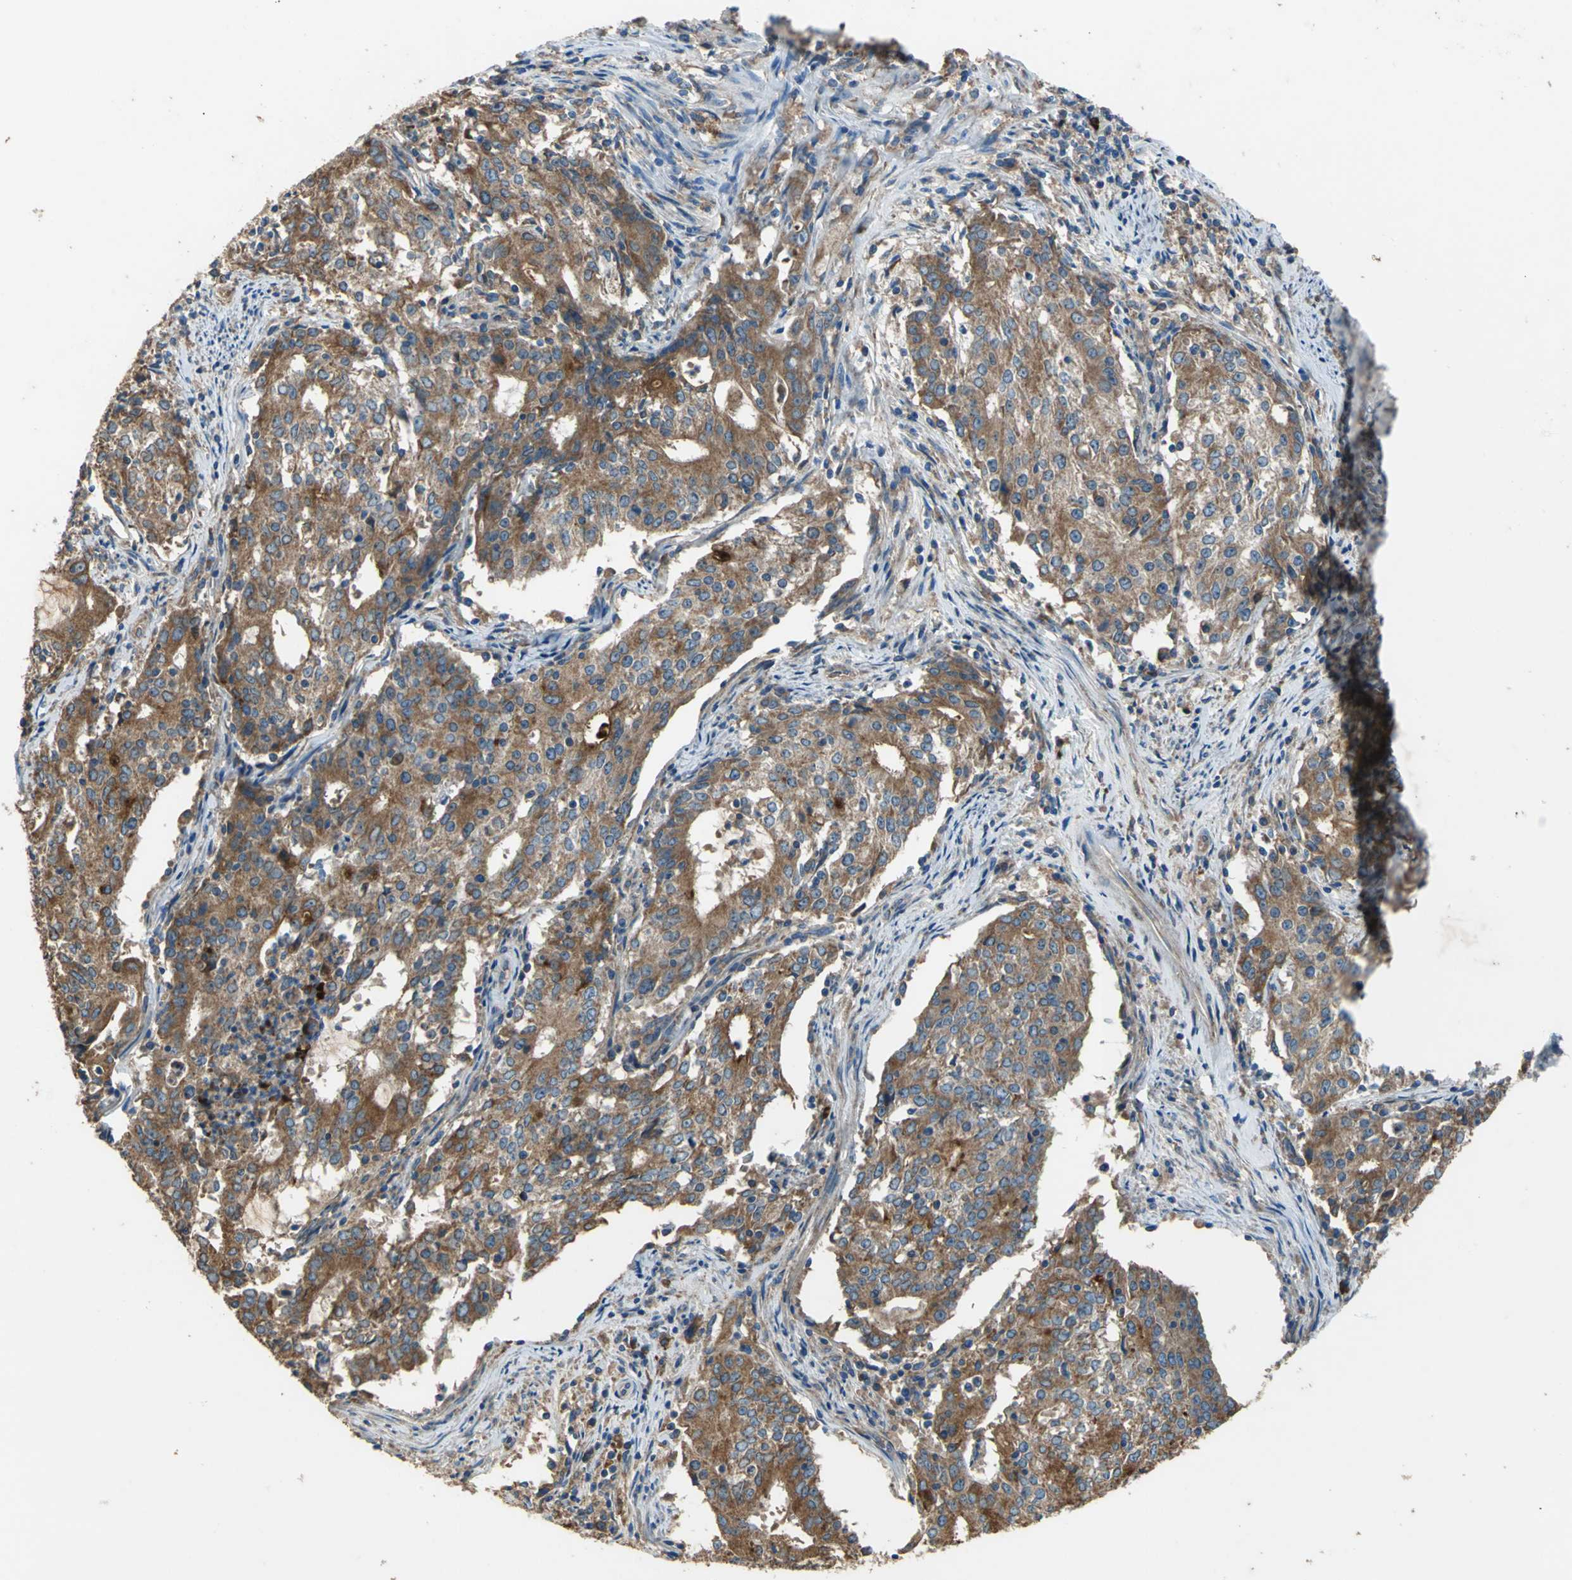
{"staining": {"intensity": "moderate", "quantity": ">75%", "location": "cytoplasmic/membranous"}, "tissue": "cervical cancer", "cell_type": "Tumor cells", "image_type": "cancer", "snomed": [{"axis": "morphology", "description": "Adenocarcinoma, NOS"}, {"axis": "topography", "description": "Cervix"}], "caption": "Immunohistochemical staining of cervical cancer (adenocarcinoma) displays medium levels of moderate cytoplasmic/membranous protein expression in approximately >75% of tumor cells.", "gene": "HEPH", "patient": {"sex": "female", "age": 44}}